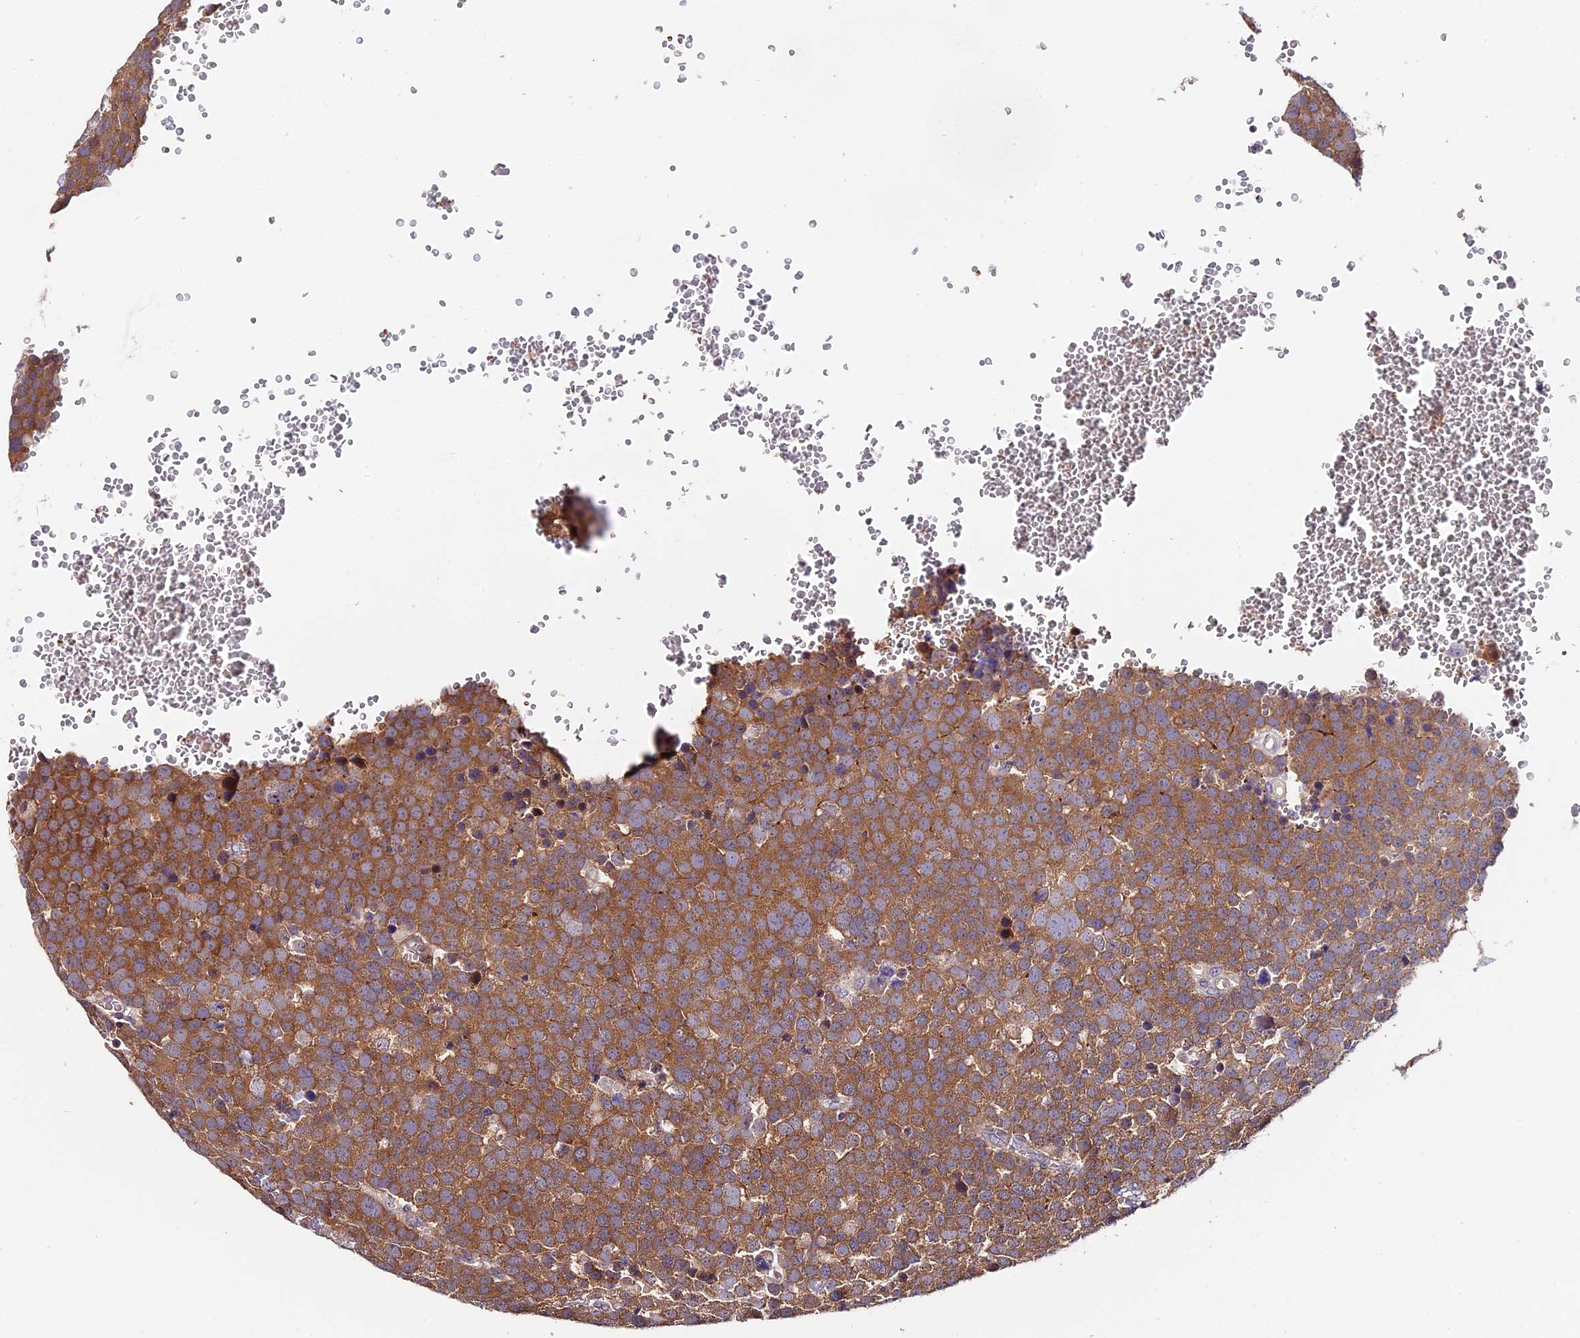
{"staining": {"intensity": "moderate", "quantity": ">75%", "location": "cytoplasmic/membranous"}, "tissue": "testis cancer", "cell_type": "Tumor cells", "image_type": "cancer", "snomed": [{"axis": "morphology", "description": "Seminoma, NOS"}, {"axis": "topography", "description": "Testis"}], "caption": "Protein expression analysis of testis cancer exhibits moderate cytoplasmic/membranous positivity in about >75% of tumor cells. The staining was performed using DAB, with brown indicating positive protein expression. Nuclei are stained blue with hematoxylin.", "gene": "TRMT1", "patient": {"sex": "male", "age": 71}}